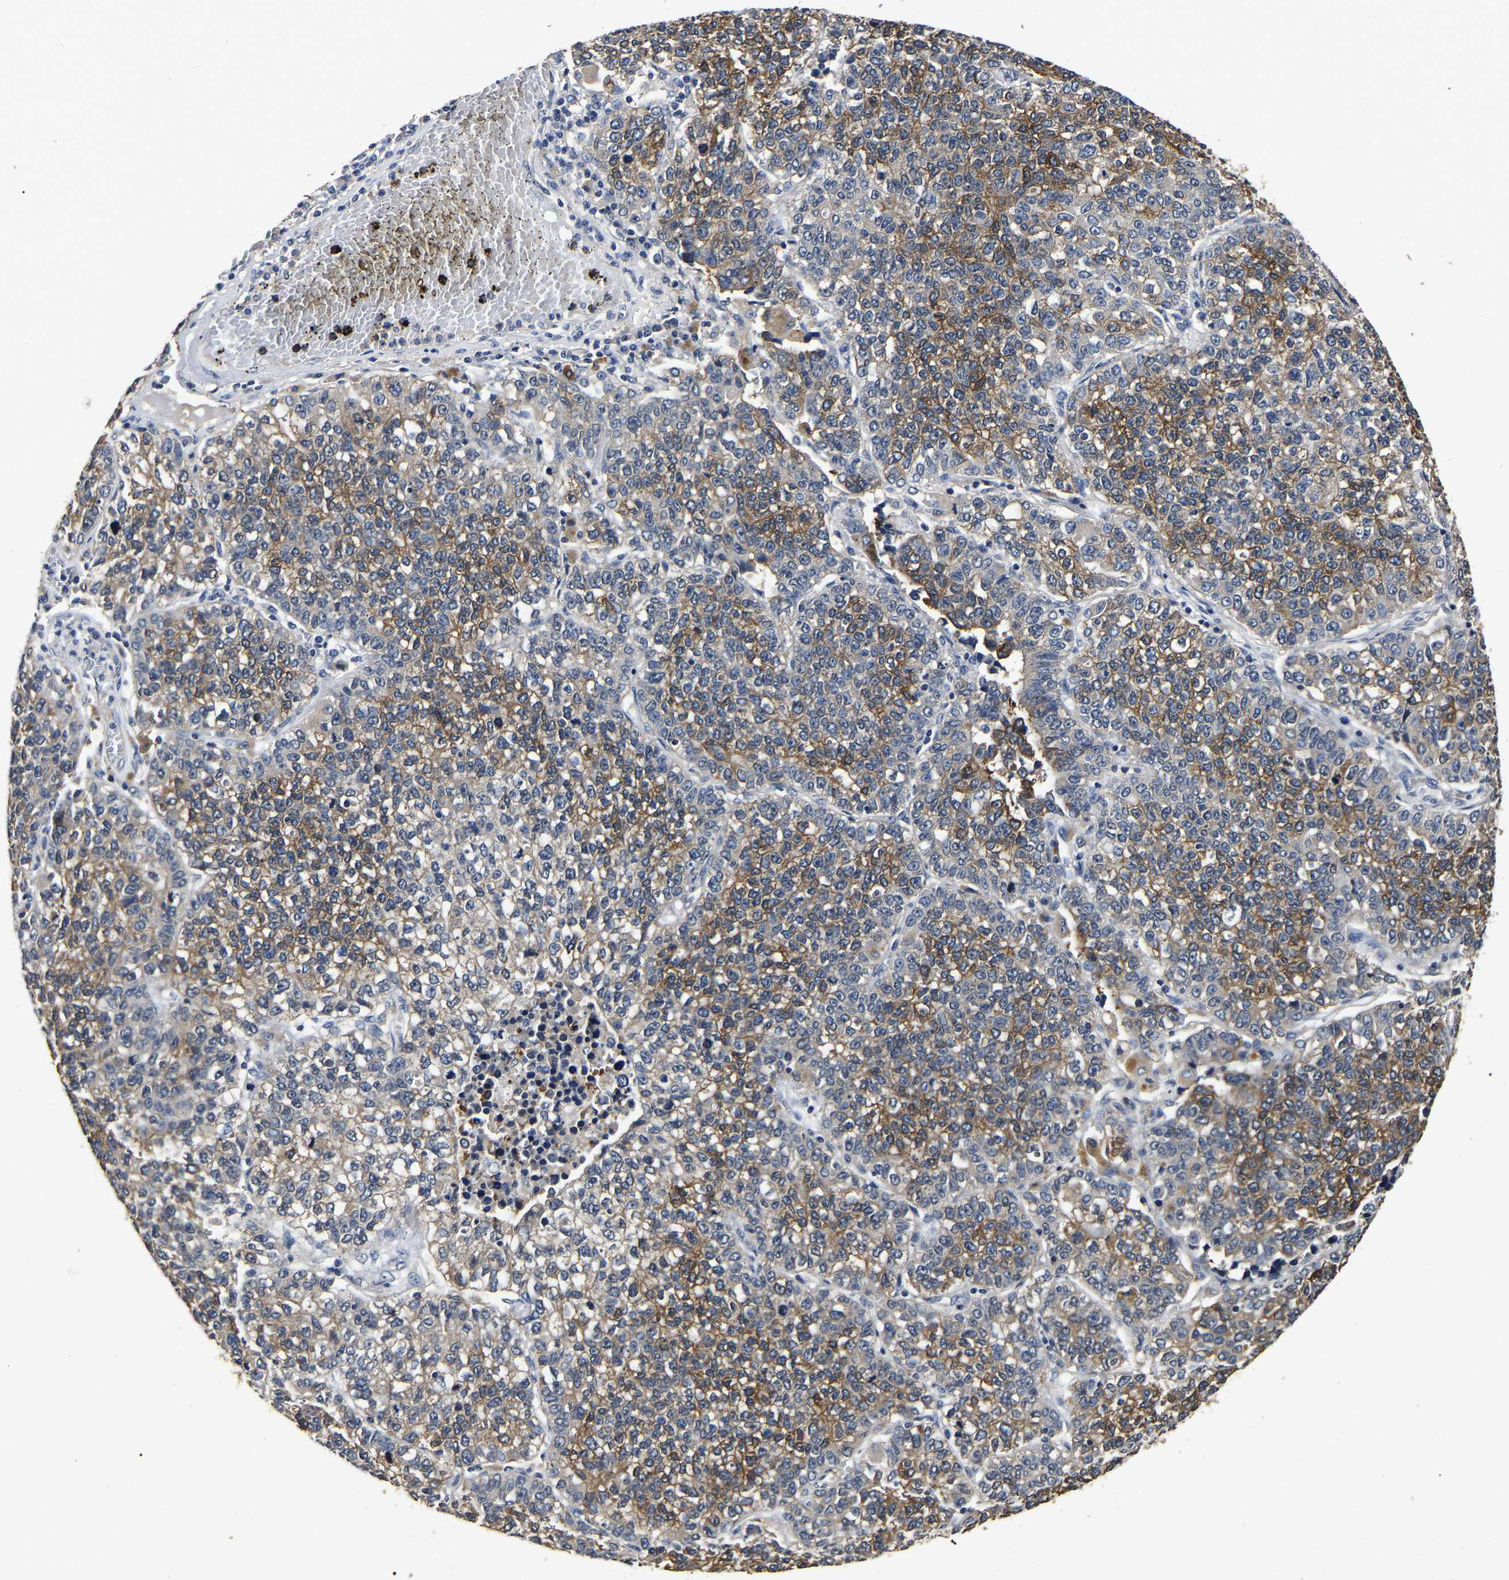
{"staining": {"intensity": "moderate", "quantity": ">75%", "location": "cytoplasmic/membranous"}, "tissue": "lung cancer", "cell_type": "Tumor cells", "image_type": "cancer", "snomed": [{"axis": "morphology", "description": "Adenocarcinoma, NOS"}, {"axis": "topography", "description": "Lung"}], "caption": "Approximately >75% of tumor cells in lung cancer reveal moderate cytoplasmic/membranous protein positivity as visualized by brown immunohistochemical staining.", "gene": "STK32C", "patient": {"sex": "male", "age": 49}}